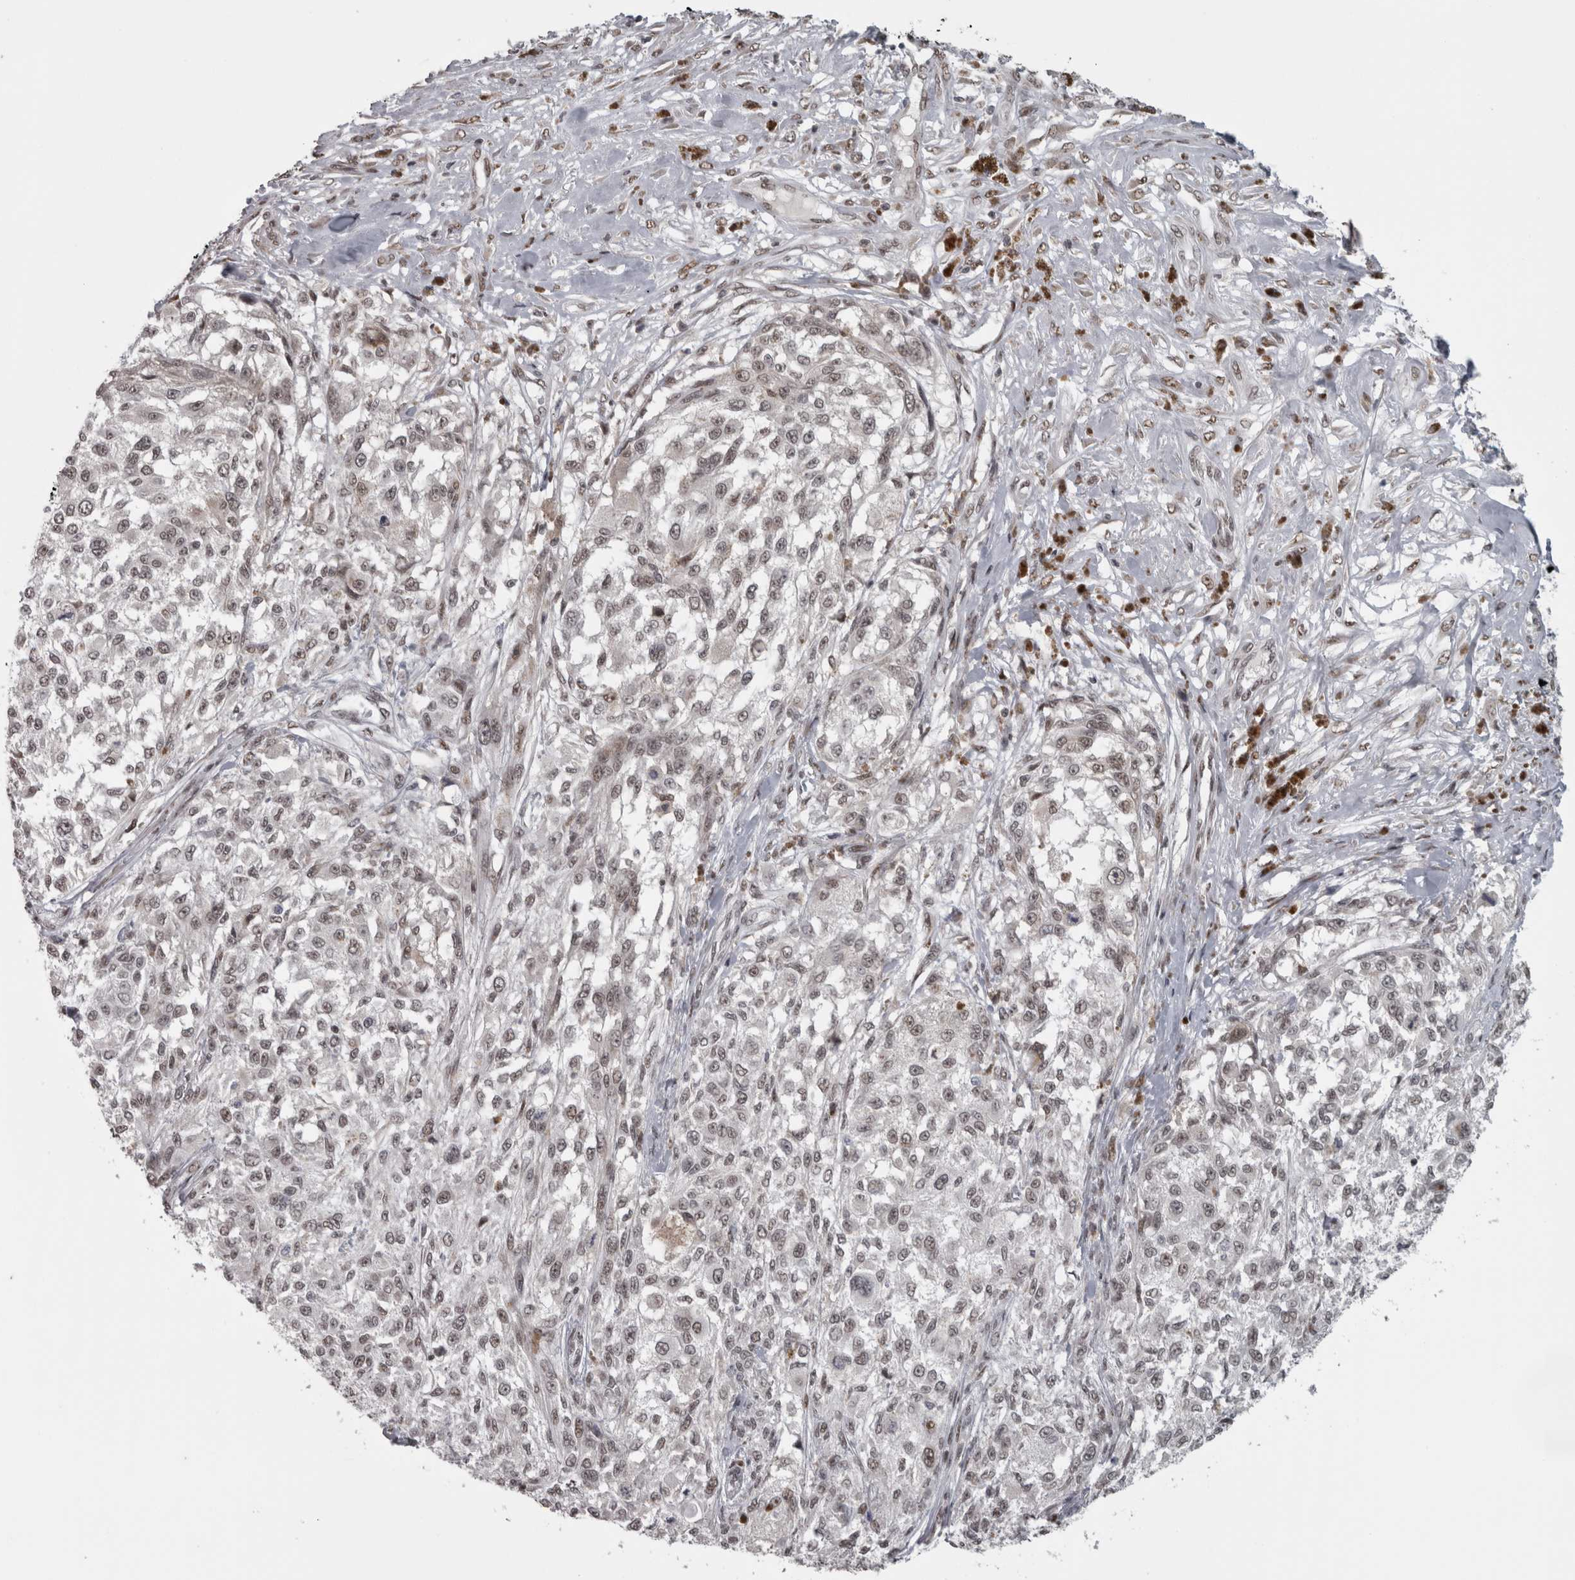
{"staining": {"intensity": "moderate", "quantity": ">75%", "location": "nuclear"}, "tissue": "melanoma", "cell_type": "Tumor cells", "image_type": "cancer", "snomed": [{"axis": "morphology", "description": "Necrosis, NOS"}, {"axis": "morphology", "description": "Malignant melanoma, NOS"}, {"axis": "topography", "description": "Skin"}], "caption": "IHC photomicrograph of malignant melanoma stained for a protein (brown), which shows medium levels of moderate nuclear expression in about >75% of tumor cells.", "gene": "MICU3", "patient": {"sex": "female", "age": 87}}